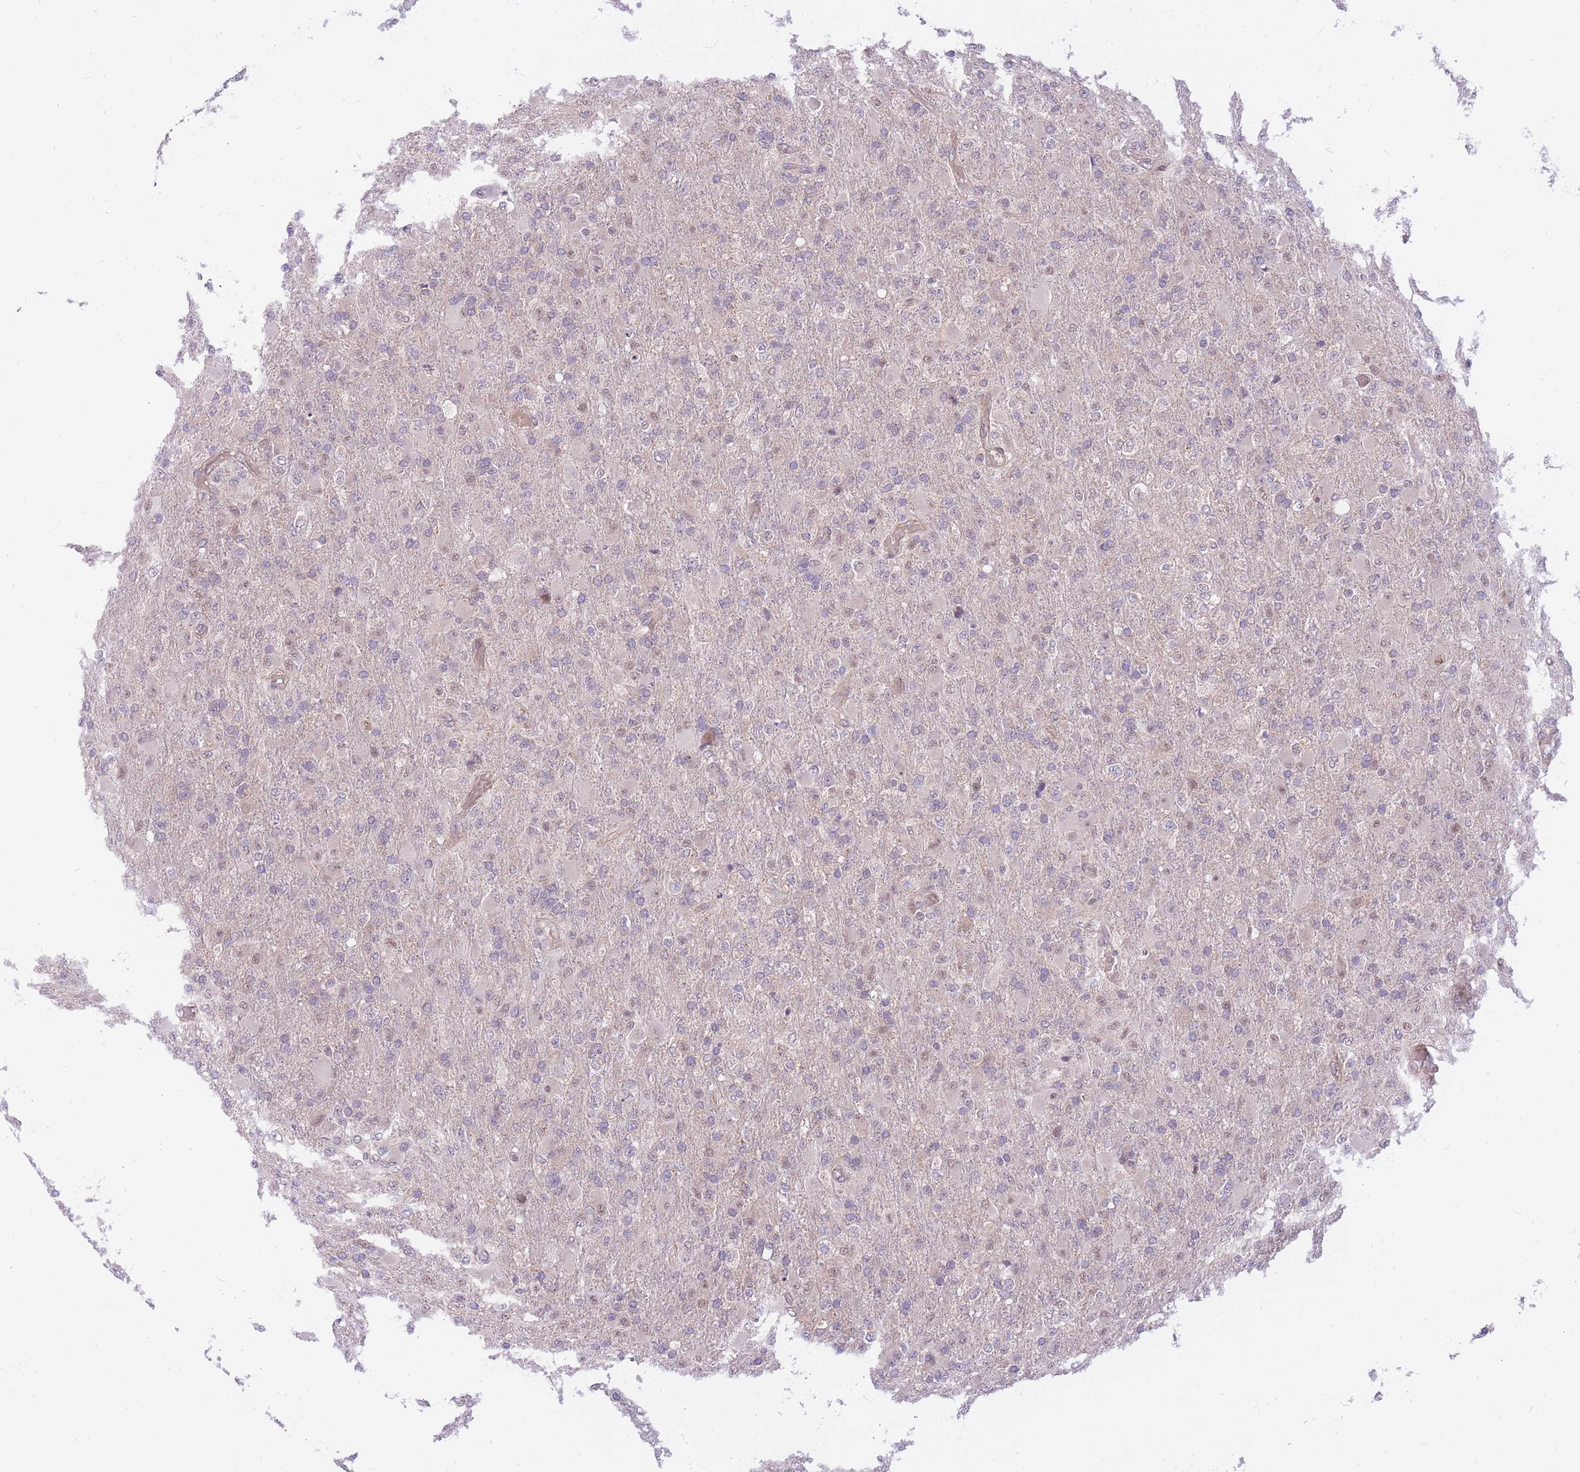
{"staining": {"intensity": "negative", "quantity": "none", "location": "none"}, "tissue": "glioma", "cell_type": "Tumor cells", "image_type": "cancer", "snomed": [{"axis": "morphology", "description": "Glioma, malignant, Low grade"}, {"axis": "topography", "description": "Brain"}], "caption": "DAB (3,3'-diaminobenzidine) immunohistochemical staining of glioma shows no significant staining in tumor cells.", "gene": "MINDY2", "patient": {"sex": "male", "age": 65}}